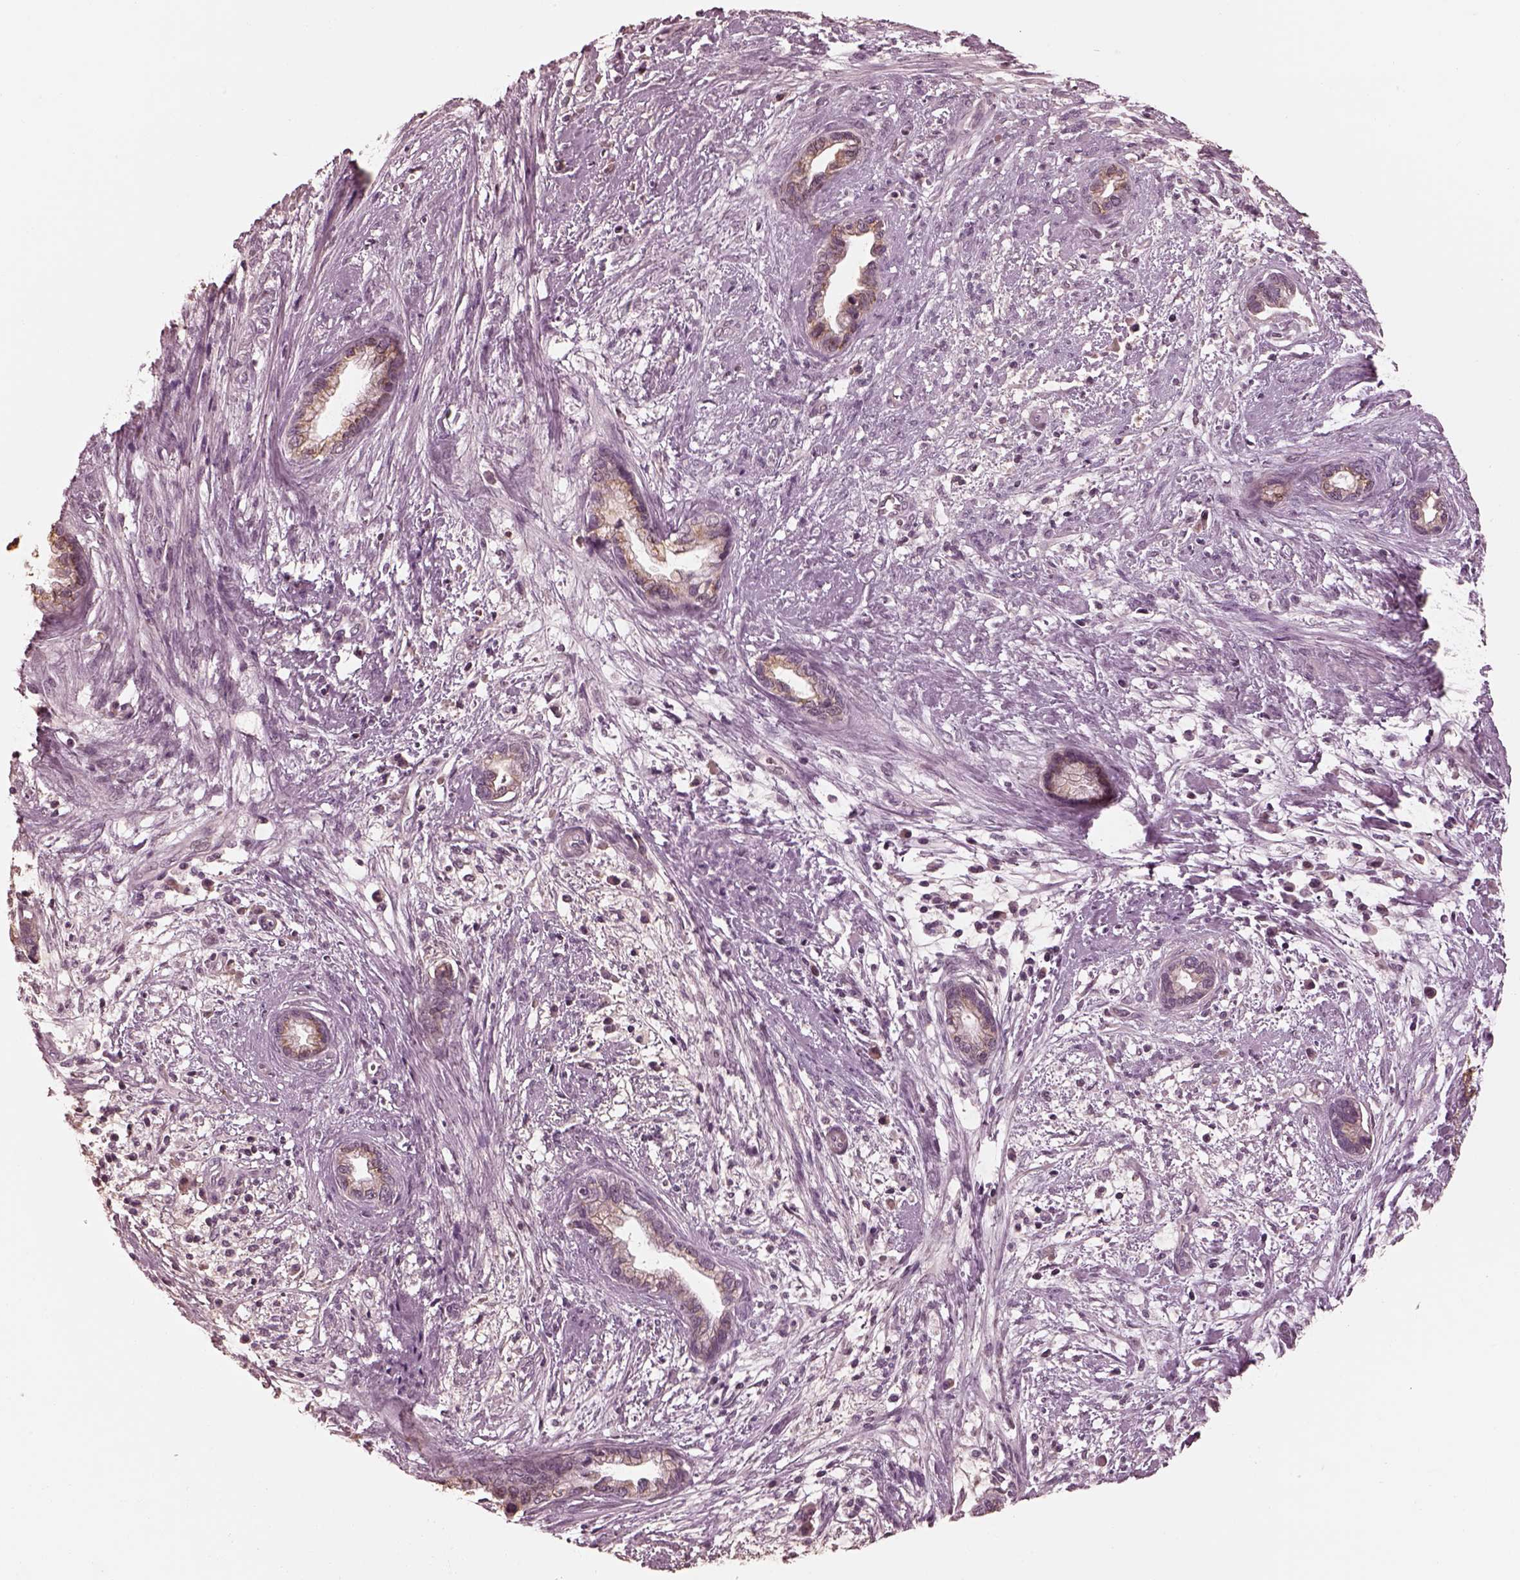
{"staining": {"intensity": "weak", "quantity": ">75%", "location": "cytoplasmic/membranous"}, "tissue": "cervical cancer", "cell_type": "Tumor cells", "image_type": "cancer", "snomed": [{"axis": "morphology", "description": "Adenocarcinoma, NOS"}, {"axis": "topography", "description": "Cervix"}], "caption": "This photomicrograph reveals immunohistochemistry staining of human adenocarcinoma (cervical), with low weak cytoplasmic/membranous positivity in about >75% of tumor cells.", "gene": "KCNA2", "patient": {"sex": "female", "age": 62}}